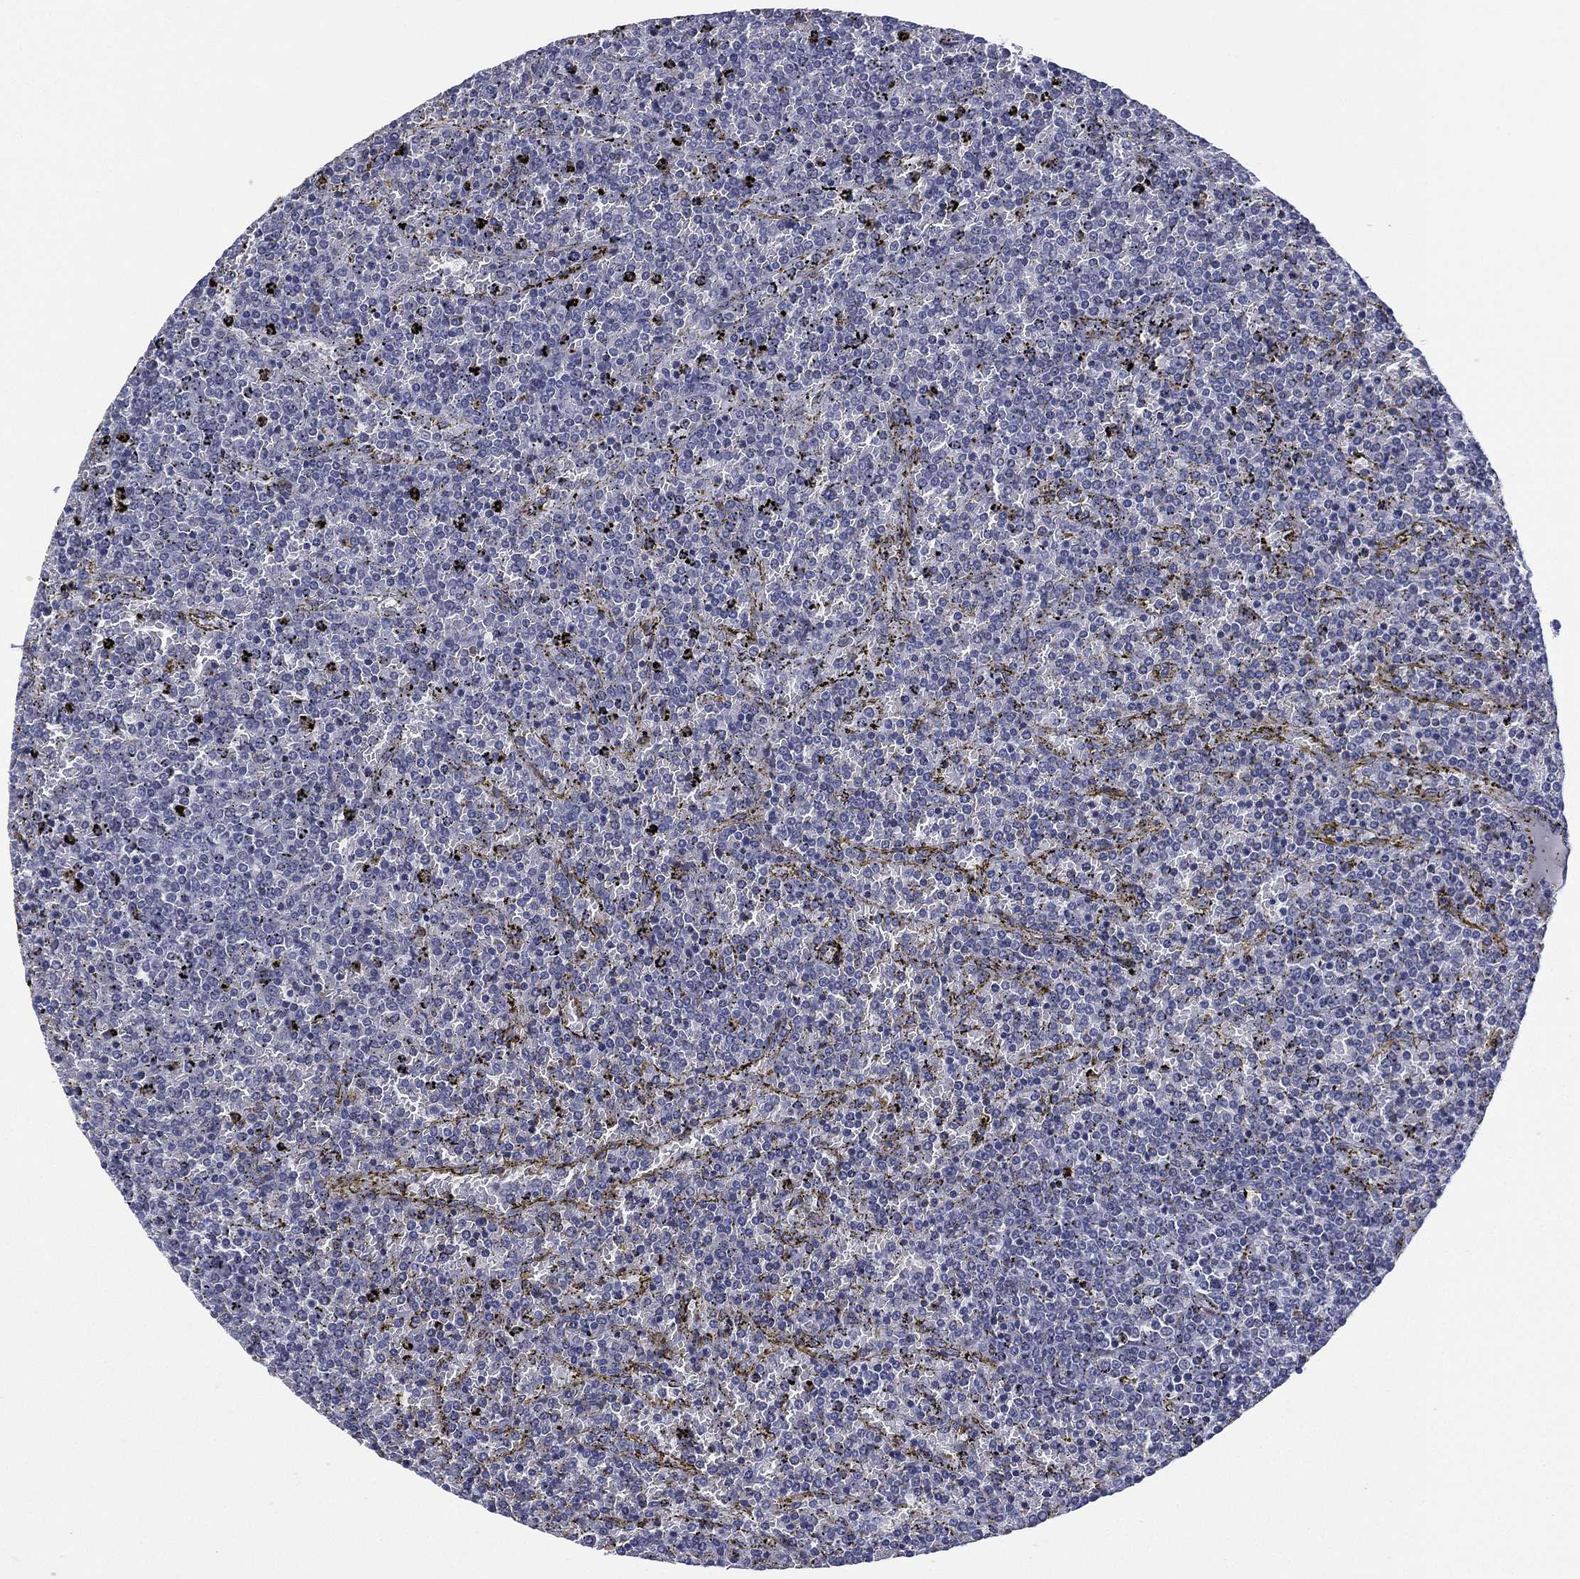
{"staining": {"intensity": "negative", "quantity": "none", "location": "none"}, "tissue": "lymphoma", "cell_type": "Tumor cells", "image_type": "cancer", "snomed": [{"axis": "morphology", "description": "Malignant lymphoma, non-Hodgkin's type, Low grade"}, {"axis": "topography", "description": "Spleen"}], "caption": "DAB (3,3'-diaminobenzidine) immunohistochemical staining of human low-grade malignant lymphoma, non-Hodgkin's type reveals no significant staining in tumor cells.", "gene": "ZNF711", "patient": {"sex": "female", "age": 77}}